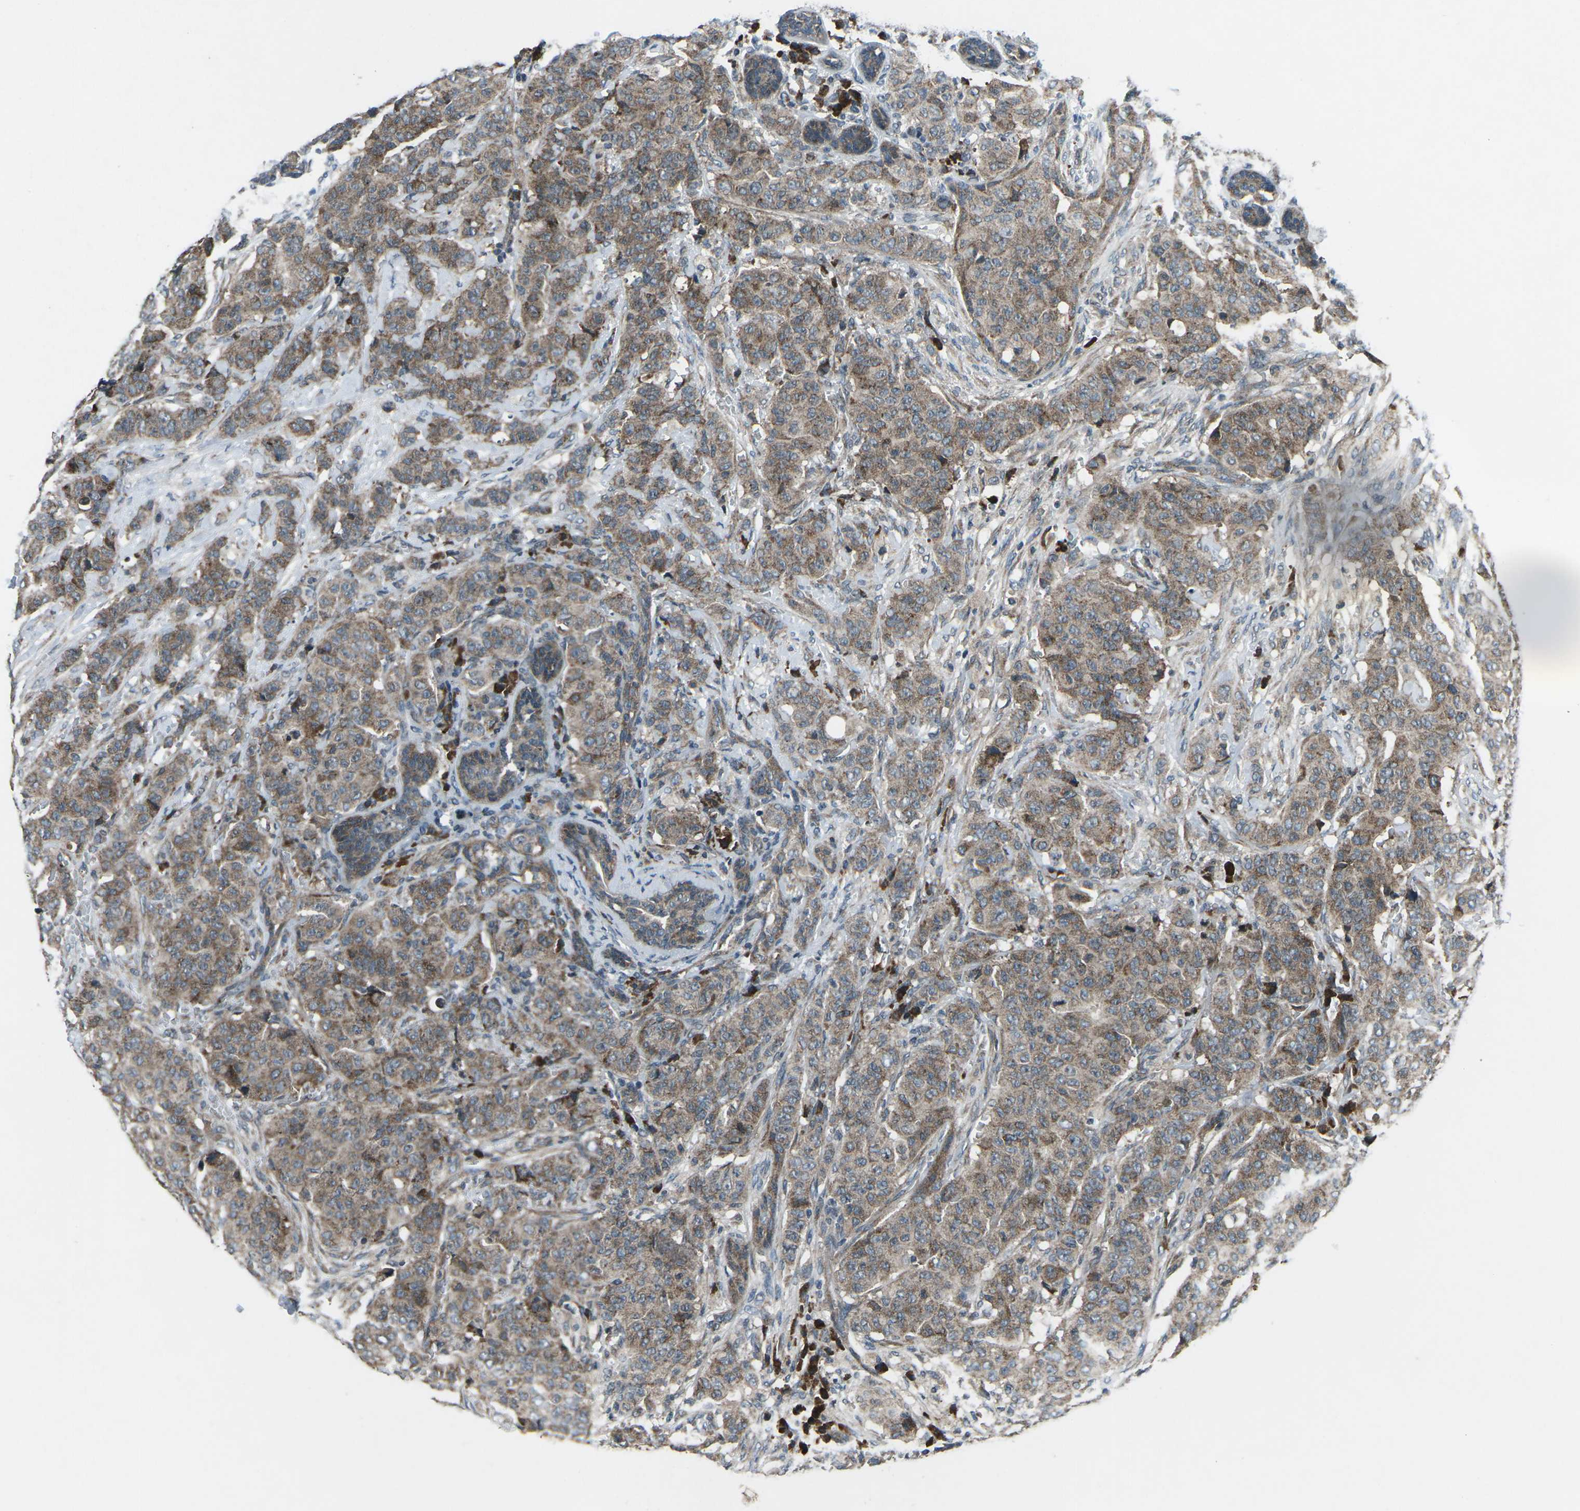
{"staining": {"intensity": "moderate", "quantity": ">75%", "location": "cytoplasmic/membranous"}, "tissue": "breast cancer", "cell_type": "Tumor cells", "image_type": "cancer", "snomed": [{"axis": "morphology", "description": "Normal tissue, NOS"}, {"axis": "morphology", "description": "Duct carcinoma"}, {"axis": "topography", "description": "Breast"}], "caption": "This photomicrograph shows IHC staining of human breast cancer (invasive ductal carcinoma), with medium moderate cytoplasmic/membranous staining in approximately >75% of tumor cells.", "gene": "CDK16", "patient": {"sex": "female", "age": 40}}